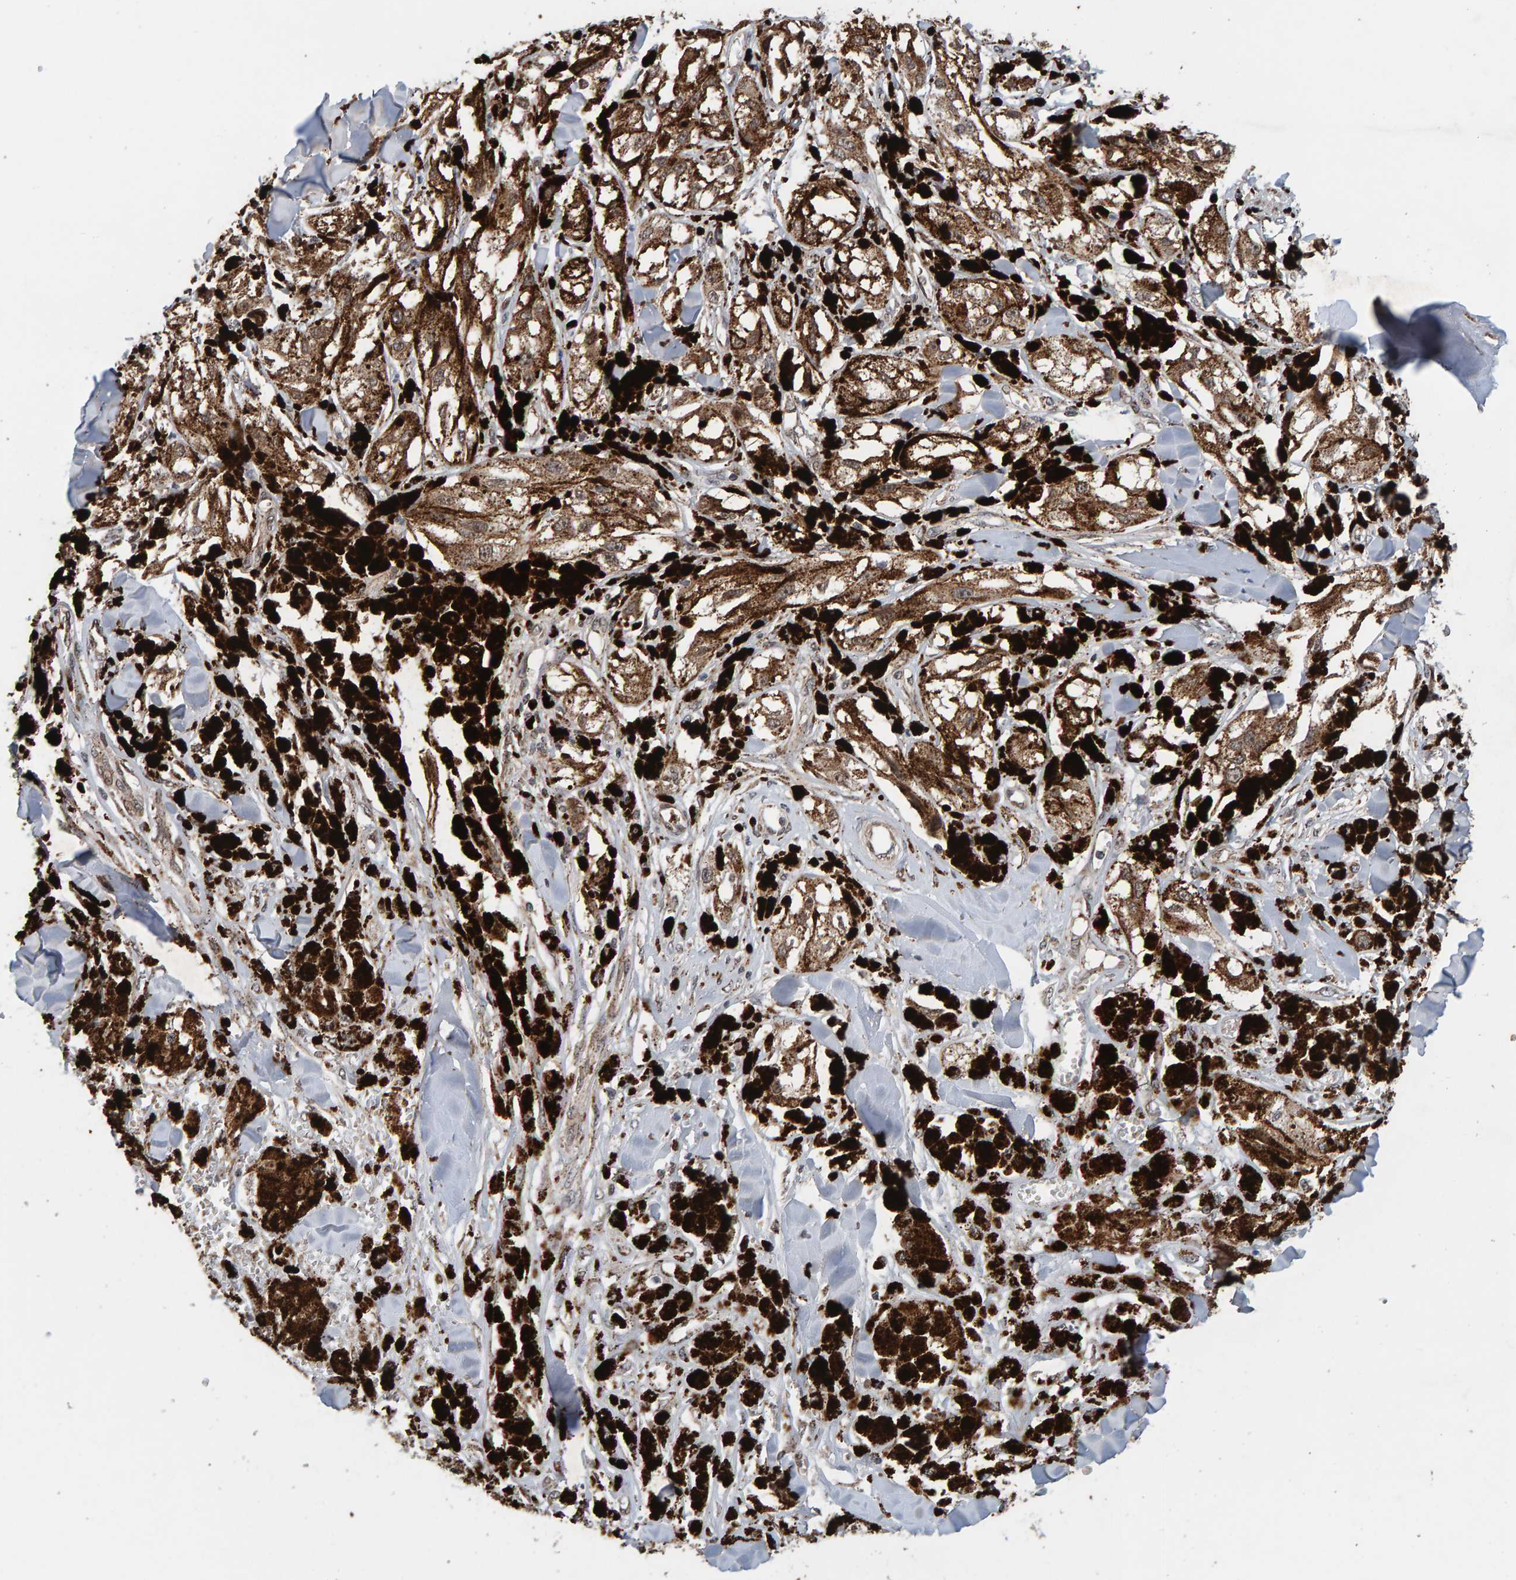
{"staining": {"intensity": "moderate", "quantity": ">75%", "location": "cytoplasmic/membranous,nuclear"}, "tissue": "melanoma", "cell_type": "Tumor cells", "image_type": "cancer", "snomed": [{"axis": "morphology", "description": "Malignant melanoma, NOS"}, {"axis": "topography", "description": "Skin"}], "caption": "Immunohistochemistry image of neoplastic tissue: human malignant melanoma stained using immunohistochemistry displays medium levels of moderate protein expression localized specifically in the cytoplasmic/membranous and nuclear of tumor cells, appearing as a cytoplasmic/membranous and nuclear brown color.", "gene": "CCDC25", "patient": {"sex": "male", "age": 88}}